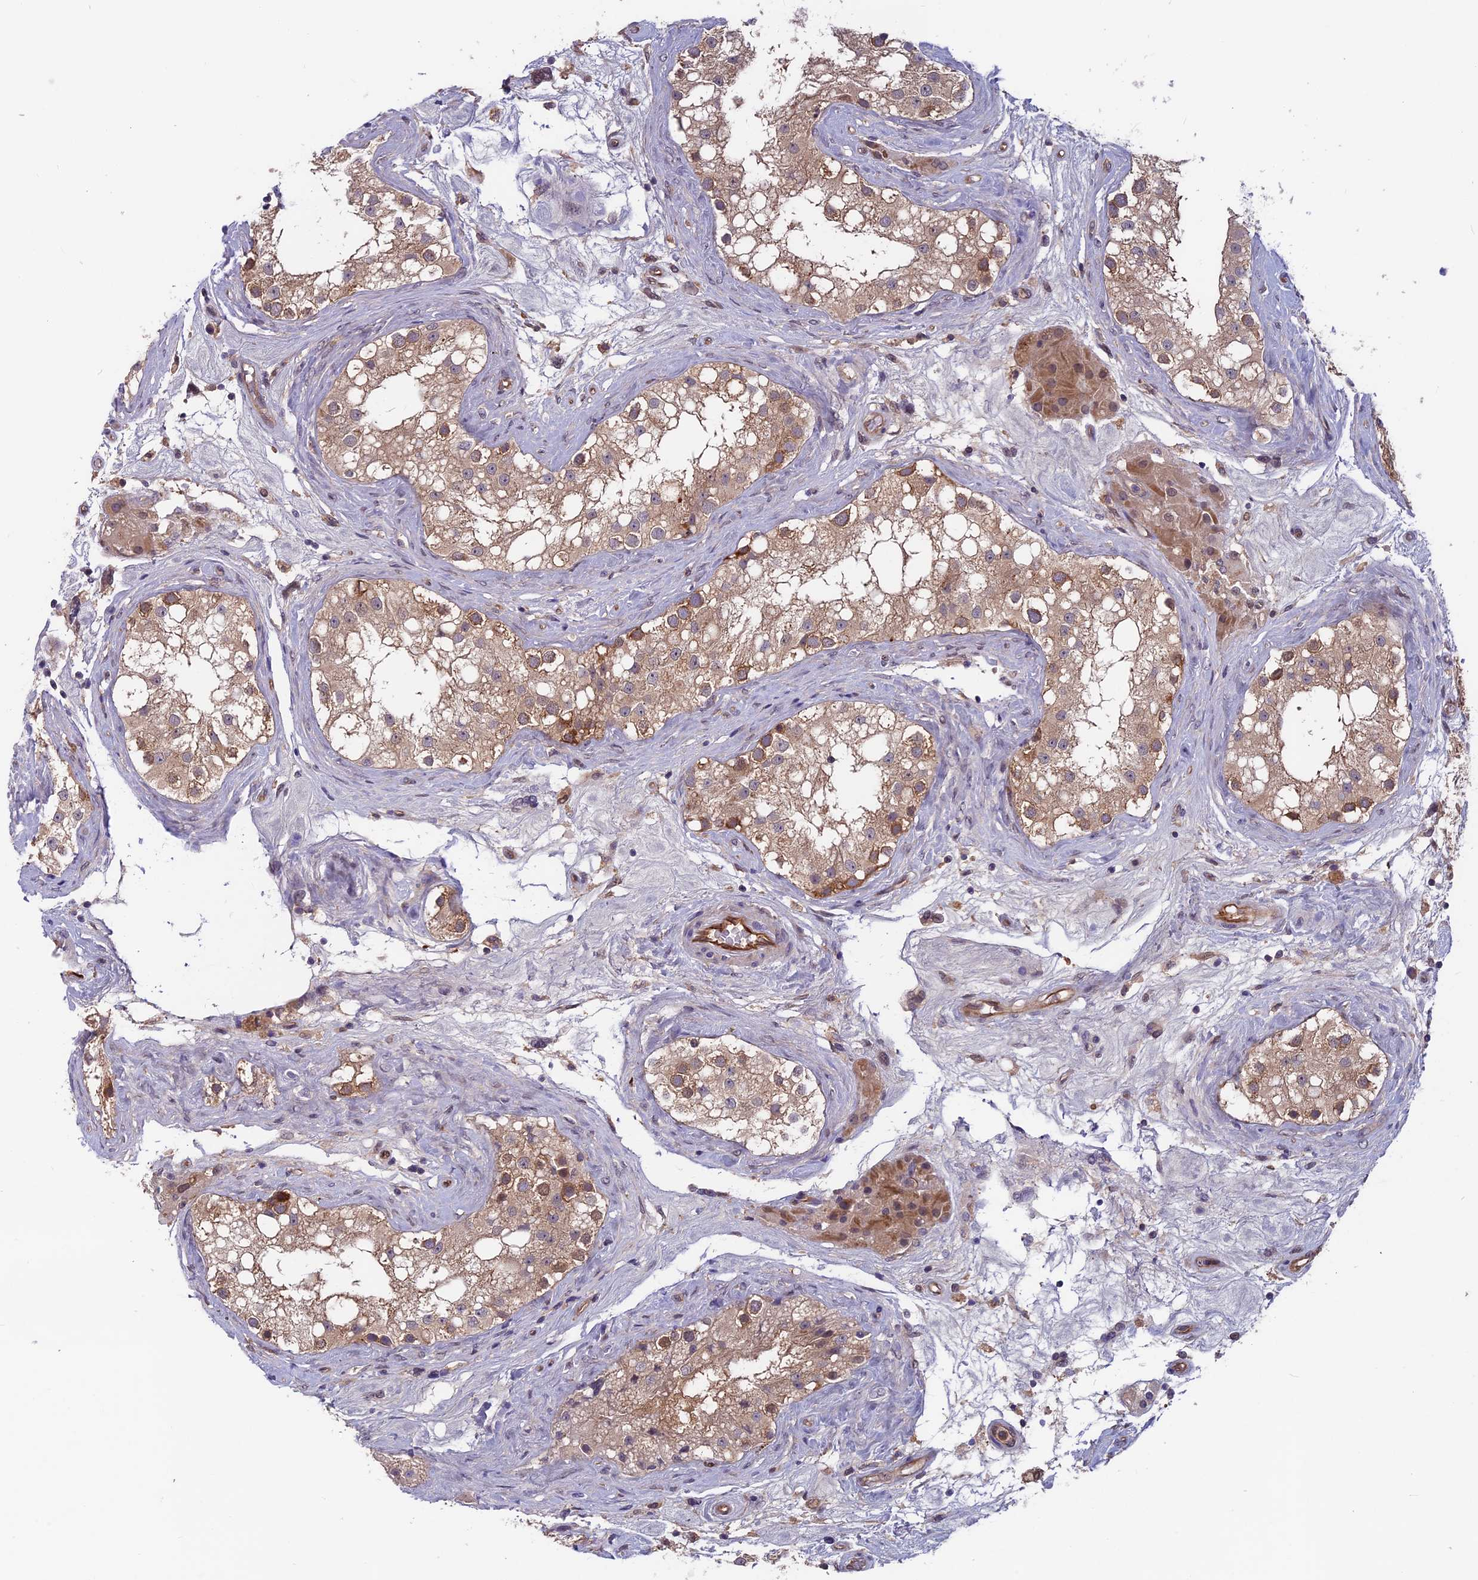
{"staining": {"intensity": "moderate", "quantity": ">75%", "location": "cytoplasmic/membranous"}, "tissue": "testis", "cell_type": "Cells in seminiferous ducts", "image_type": "normal", "snomed": [{"axis": "morphology", "description": "Normal tissue, NOS"}, {"axis": "topography", "description": "Testis"}], "caption": "Human testis stained with a brown dye exhibits moderate cytoplasmic/membranous positive staining in approximately >75% of cells in seminiferous ducts.", "gene": "MAST2", "patient": {"sex": "male", "age": 84}}